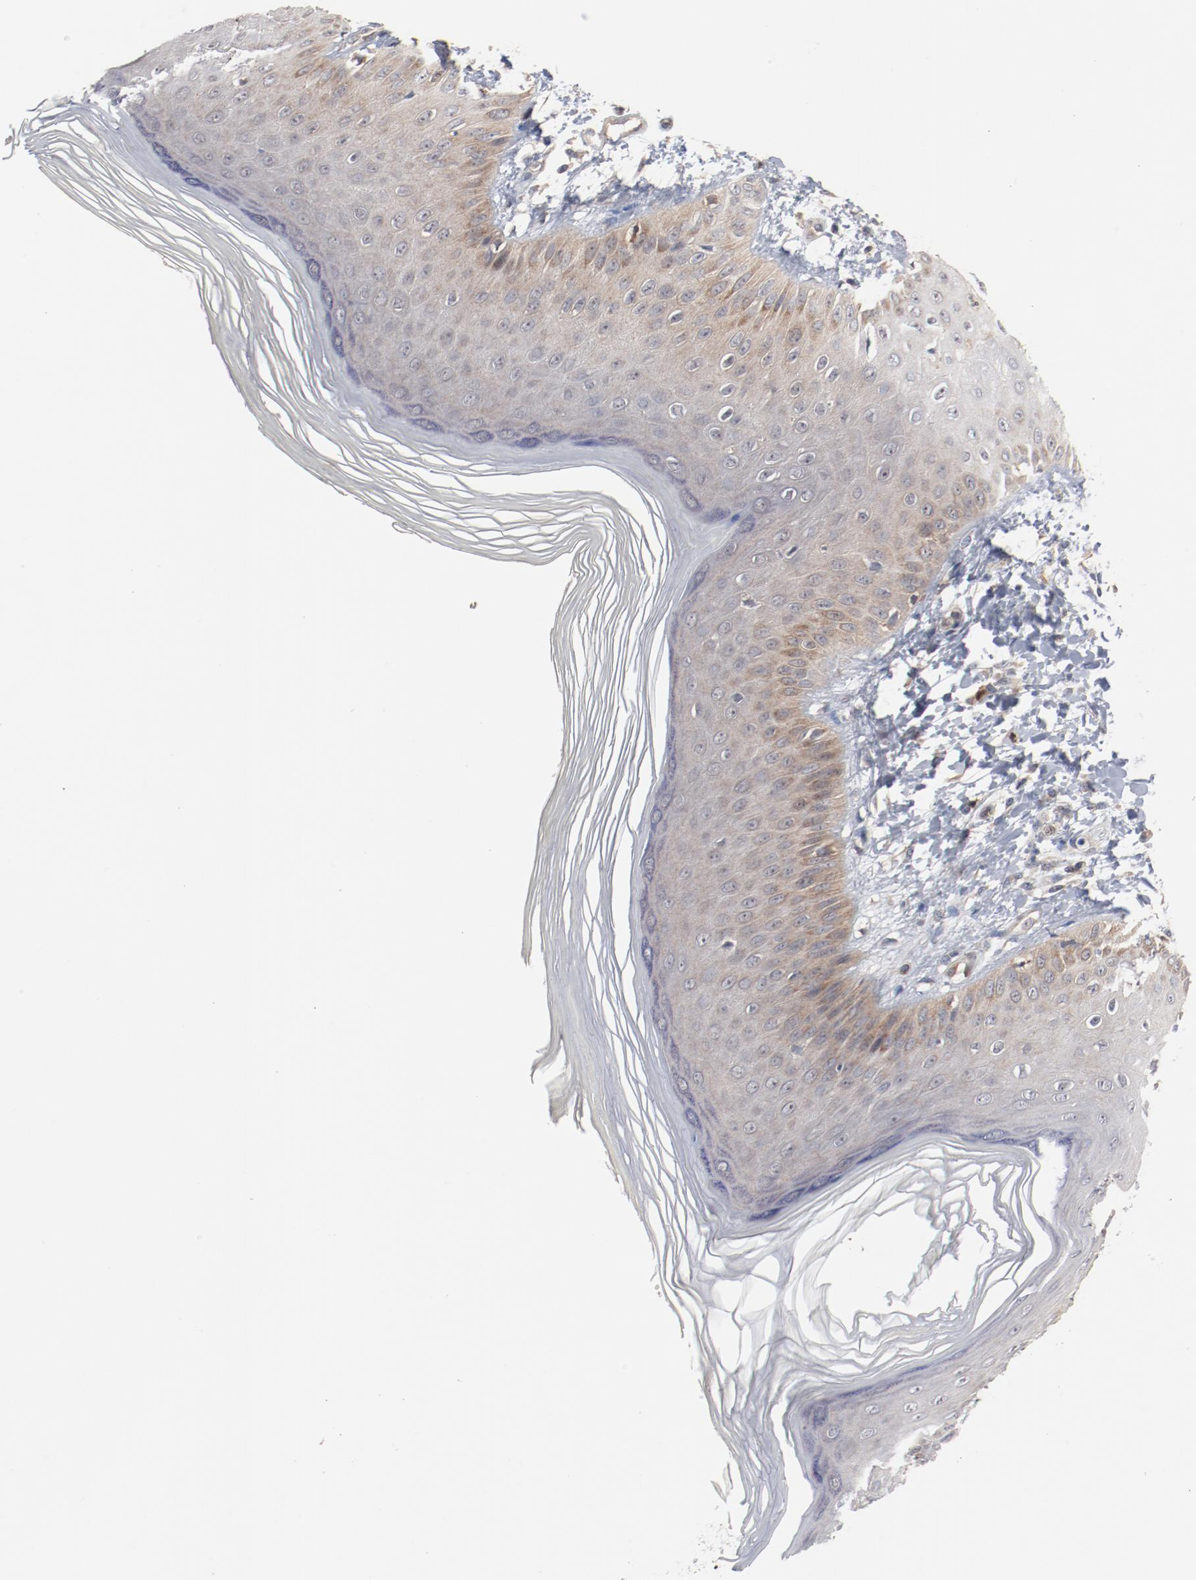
{"staining": {"intensity": "moderate", "quantity": "25%-75%", "location": "cytoplasmic/membranous,nuclear"}, "tissue": "skin", "cell_type": "Epidermal cells", "image_type": "normal", "snomed": [{"axis": "morphology", "description": "Normal tissue, NOS"}, {"axis": "morphology", "description": "Inflammation, NOS"}, {"axis": "topography", "description": "Soft tissue"}, {"axis": "topography", "description": "Anal"}], "caption": "This histopathology image reveals immunohistochemistry (IHC) staining of normal skin, with medium moderate cytoplasmic/membranous,nuclear expression in about 25%-75% of epidermal cells.", "gene": "RNASE11", "patient": {"sex": "female", "age": 15}}